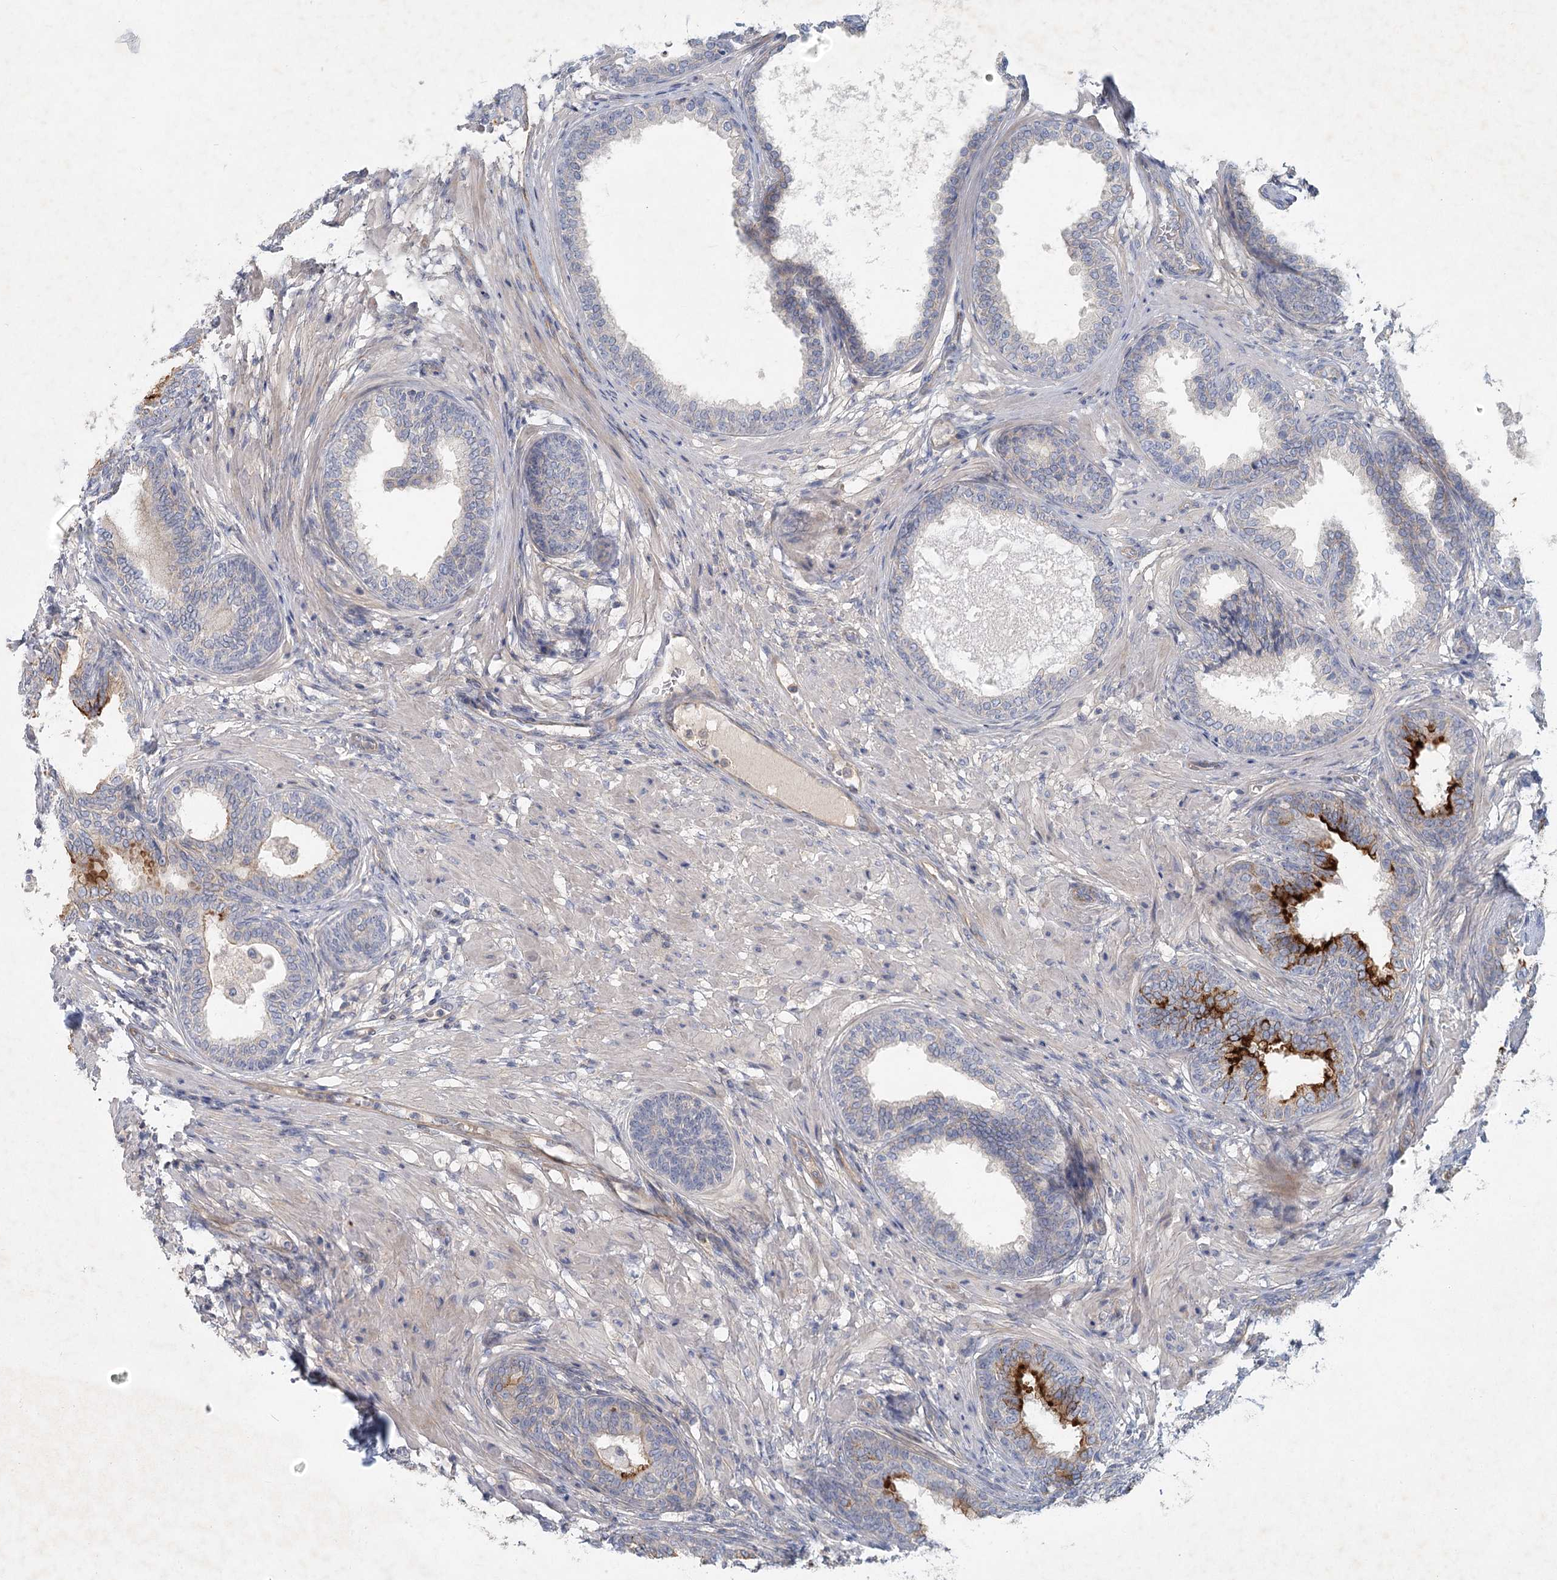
{"staining": {"intensity": "strong", "quantity": "<25%", "location": "cytoplasmic/membranous"}, "tissue": "prostate", "cell_type": "Glandular cells", "image_type": "normal", "snomed": [{"axis": "morphology", "description": "Normal tissue, NOS"}, {"axis": "topography", "description": "Prostate"}], "caption": "Prostate was stained to show a protein in brown. There is medium levels of strong cytoplasmic/membranous positivity in about <25% of glandular cells. The staining was performed using DAB to visualize the protein expression in brown, while the nuclei were stained in blue with hematoxylin (Magnification: 20x).", "gene": "DNMBP", "patient": {"sex": "male", "age": 76}}